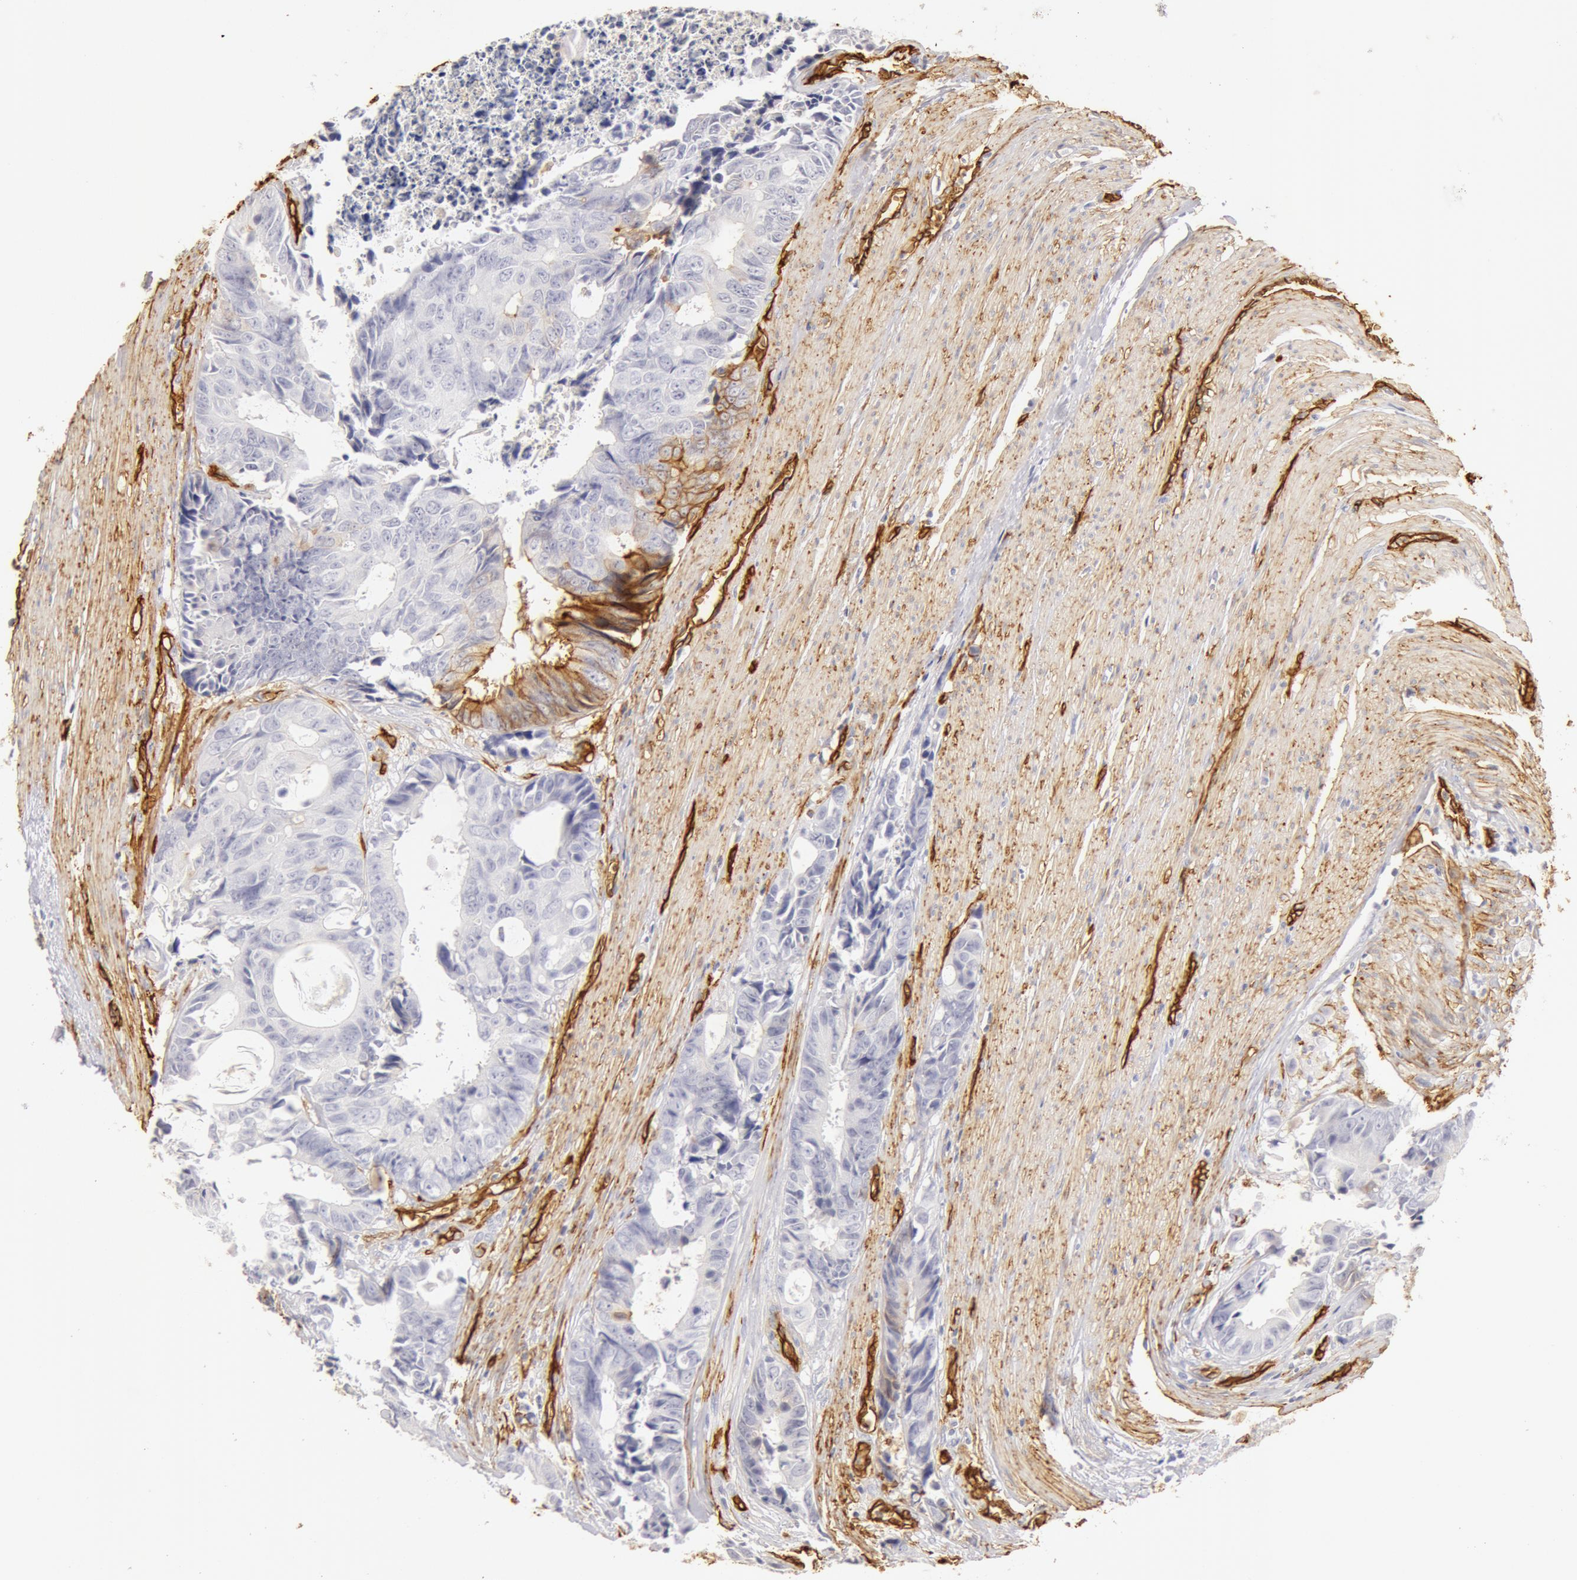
{"staining": {"intensity": "negative", "quantity": "none", "location": "none"}, "tissue": "colorectal cancer", "cell_type": "Tumor cells", "image_type": "cancer", "snomed": [{"axis": "morphology", "description": "Adenocarcinoma, NOS"}, {"axis": "topography", "description": "Rectum"}], "caption": "High power microscopy image of an immunohistochemistry (IHC) histopathology image of adenocarcinoma (colorectal), revealing no significant expression in tumor cells.", "gene": "AQP1", "patient": {"sex": "female", "age": 98}}